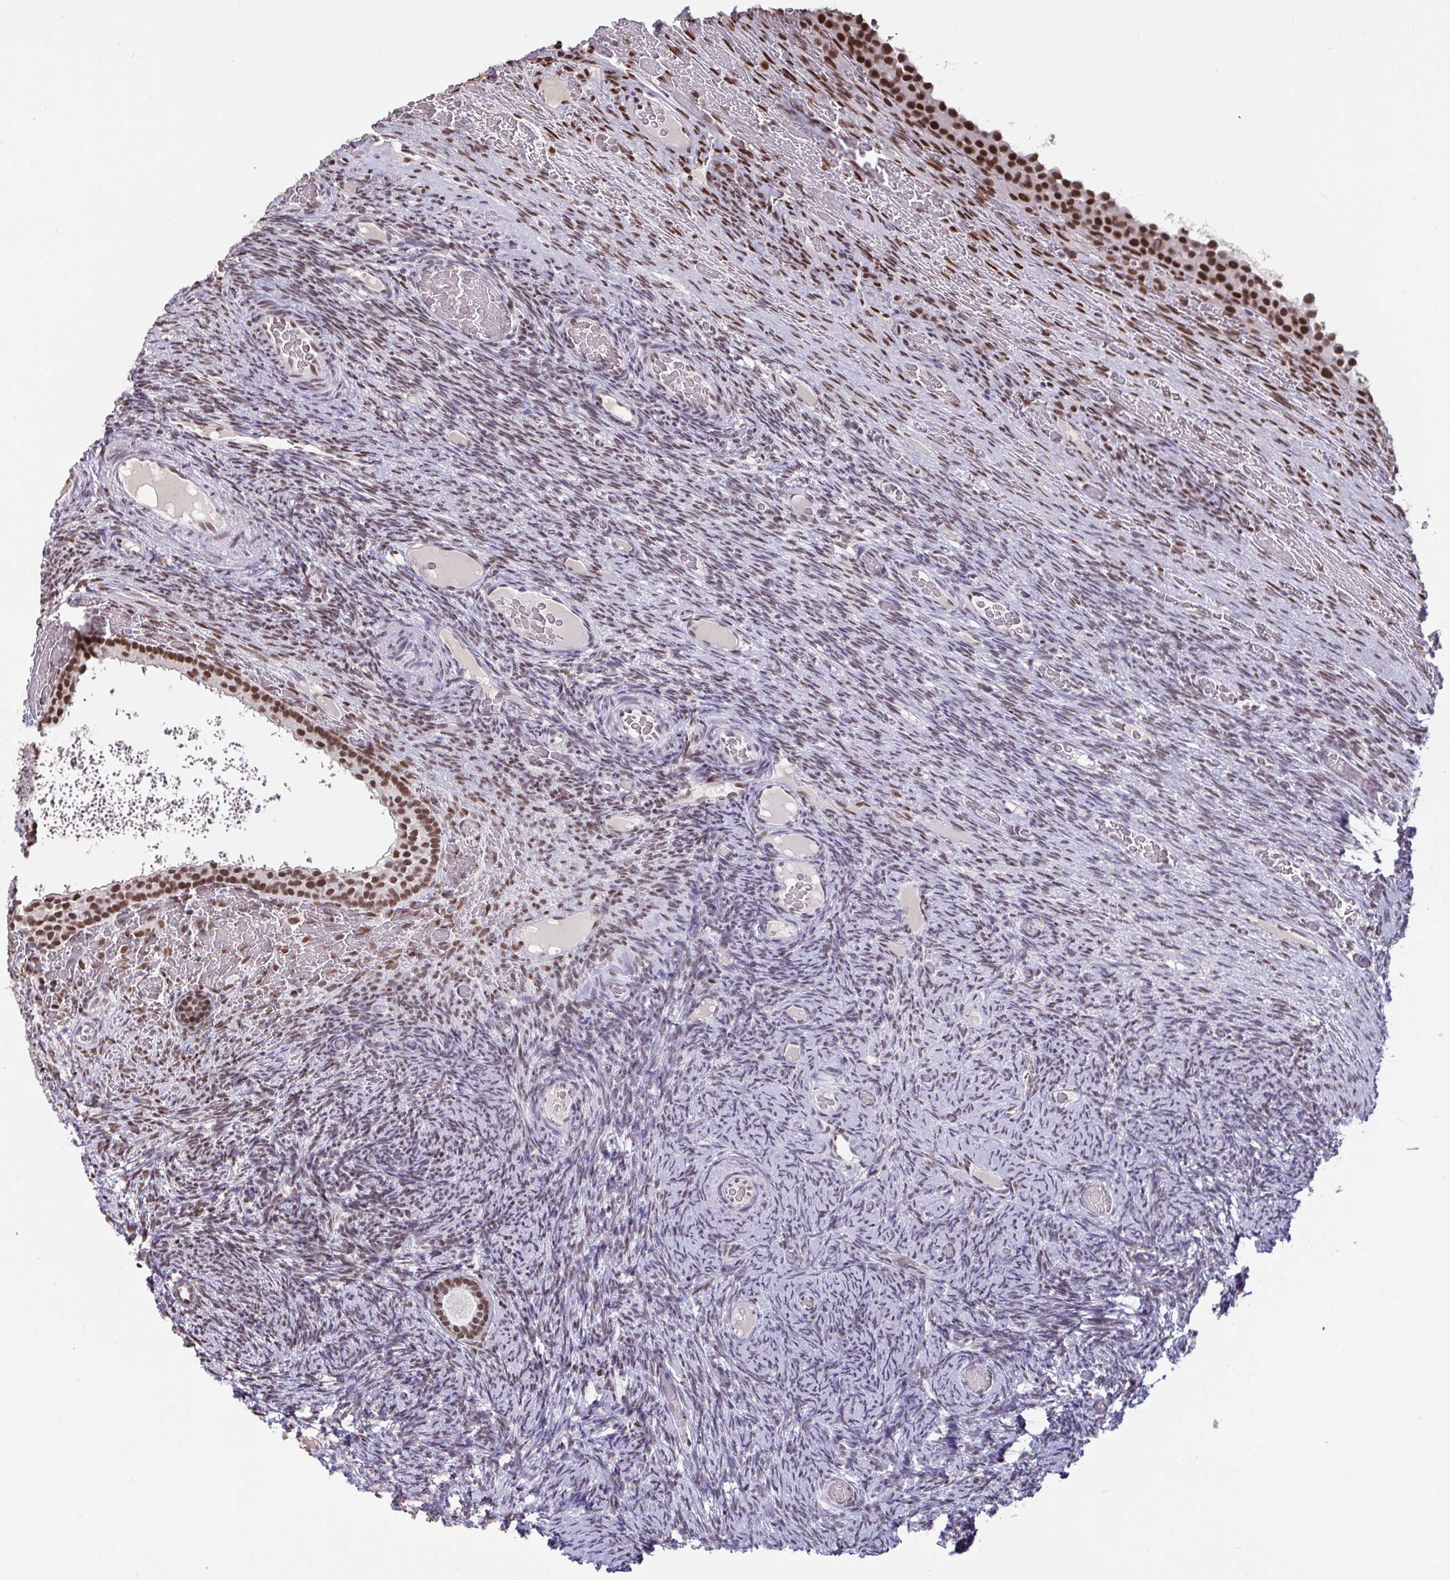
{"staining": {"intensity": "moderate", "quantity": ">75%", "location": "nuclear"}, "tissue": "ovary", "cell_type": "Follicle cells", "image_type": "normal", "snomed": [{"axis": "morphology", "description": "Normal tissue, NOS"}, {"axis": "topography", "description": "Ovary"}], "caption": "About >75% of follicle cells in unremarkable ovary demonstrate moderate nuclear protein expression as visualized by brown immunohistochemical staining.", "gene": "CBFA2T2", "patient": {"sex": "female", "age": 34}}